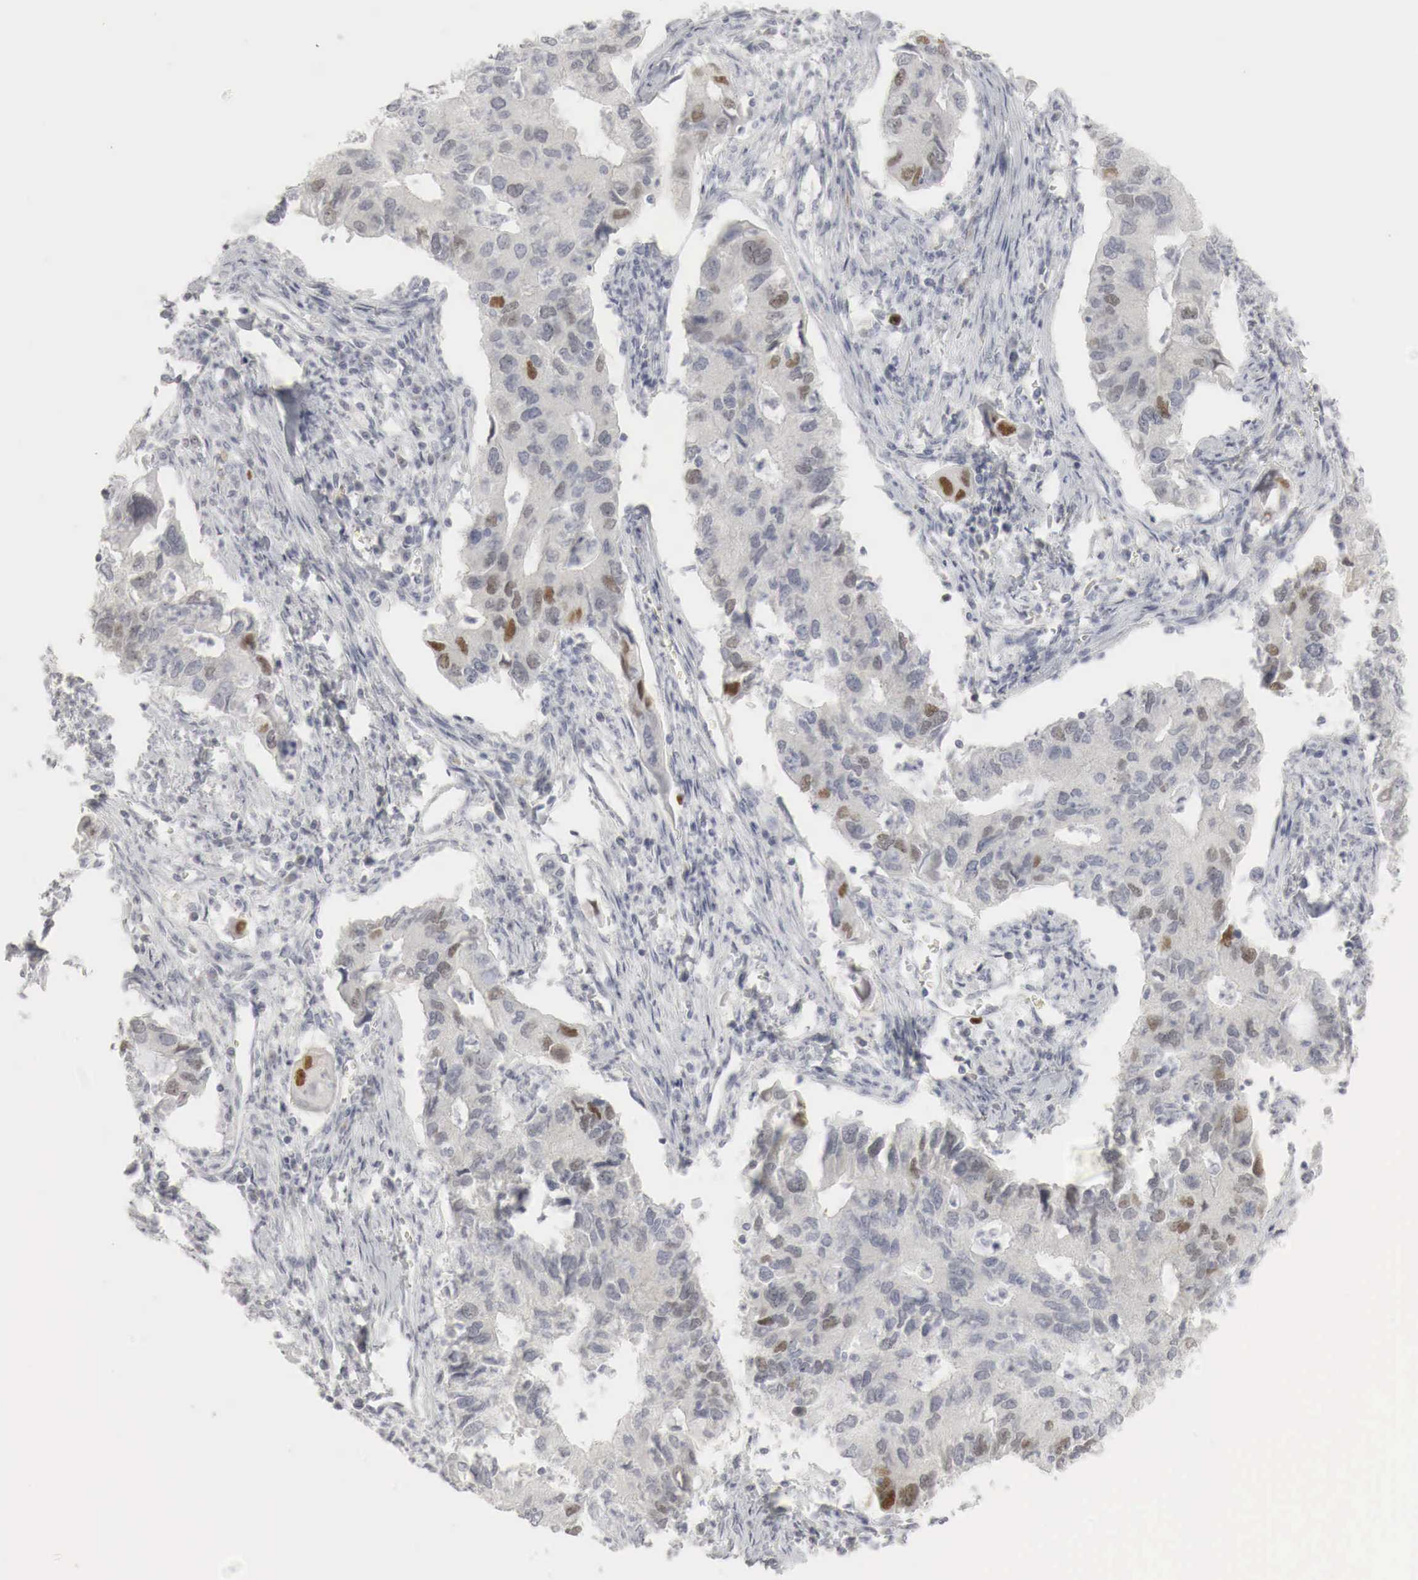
{"staining": {"intensity": "moderate", "quantity": "<25%", "location": "cytoplasmic/membranous,nuclear"}, "tissue": "lung cancer", "cell_type": "Tumor cells", "image_type": "cancer", "snomed": [{"axis": "morphology", "description": "Adenocarcinoma, NOS"}, {"axis": "topography", "description": "Lung"}], "caption": "Moderate cytoplasmic/membranous and nuclear protein staining is appreciated in approximately <25% of tumor cells in lung cancer (adenocarcinoma).", "gene": "TP63", "patient": {"sex": "male", "age": 48}}